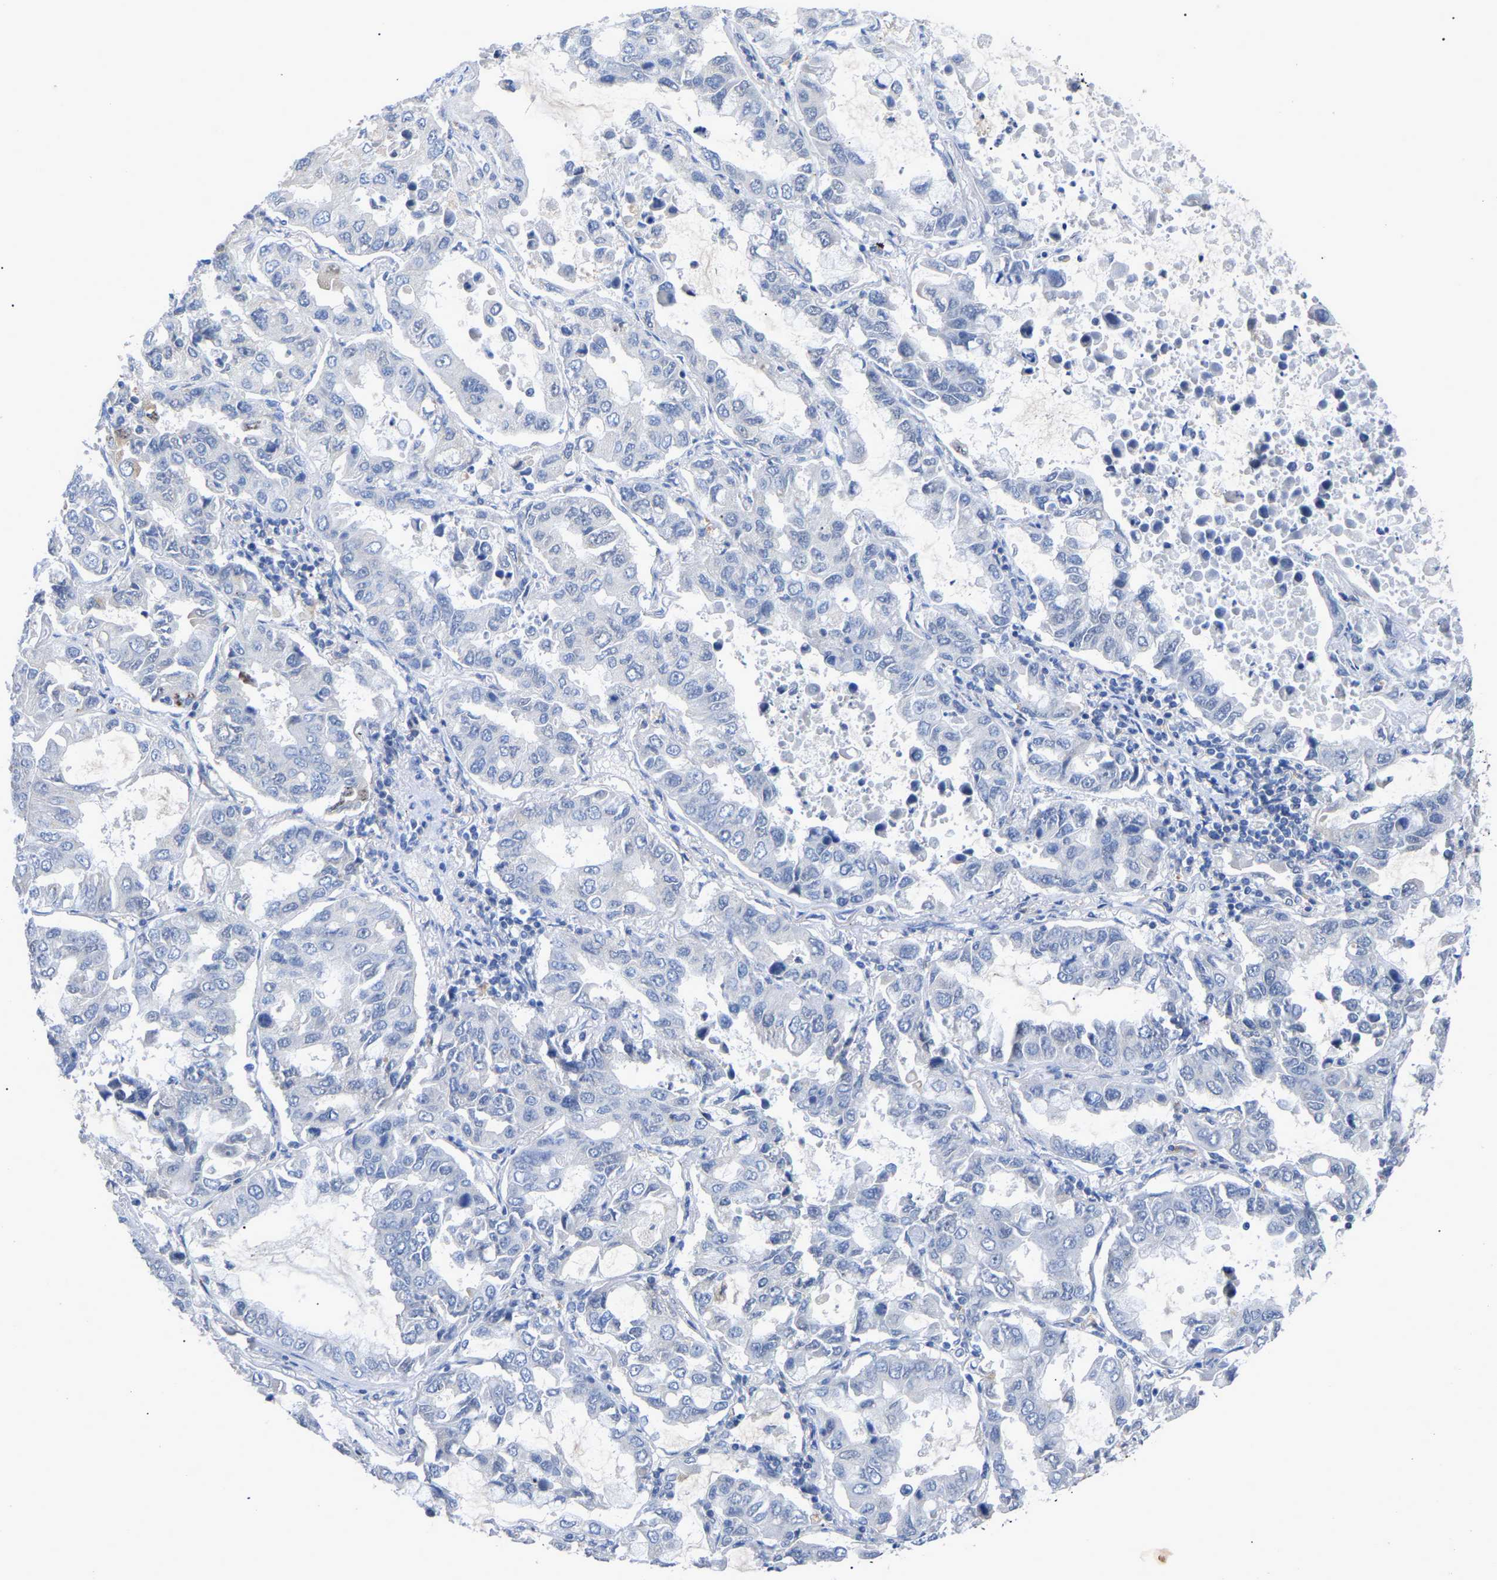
{"staining": {"intensity": "negative", "quantity": "none", "location": "none"}, "tissue": "lung cancer", "cell_type": "Tumor cells", "image_type": "cancer", "snomed": [{"axis": "morphology", "description": "Adenocarcinoma, NOS"}, {"axis": "topography", "description": "Lung"}], "caption": "DAB immunohistochemical staining of human lung cancer (adenocarcinoma) demonstrates no significant staining in tumor cells.", "gene": "SMPD2", "patient": {"sex": "male", "age": 64}}